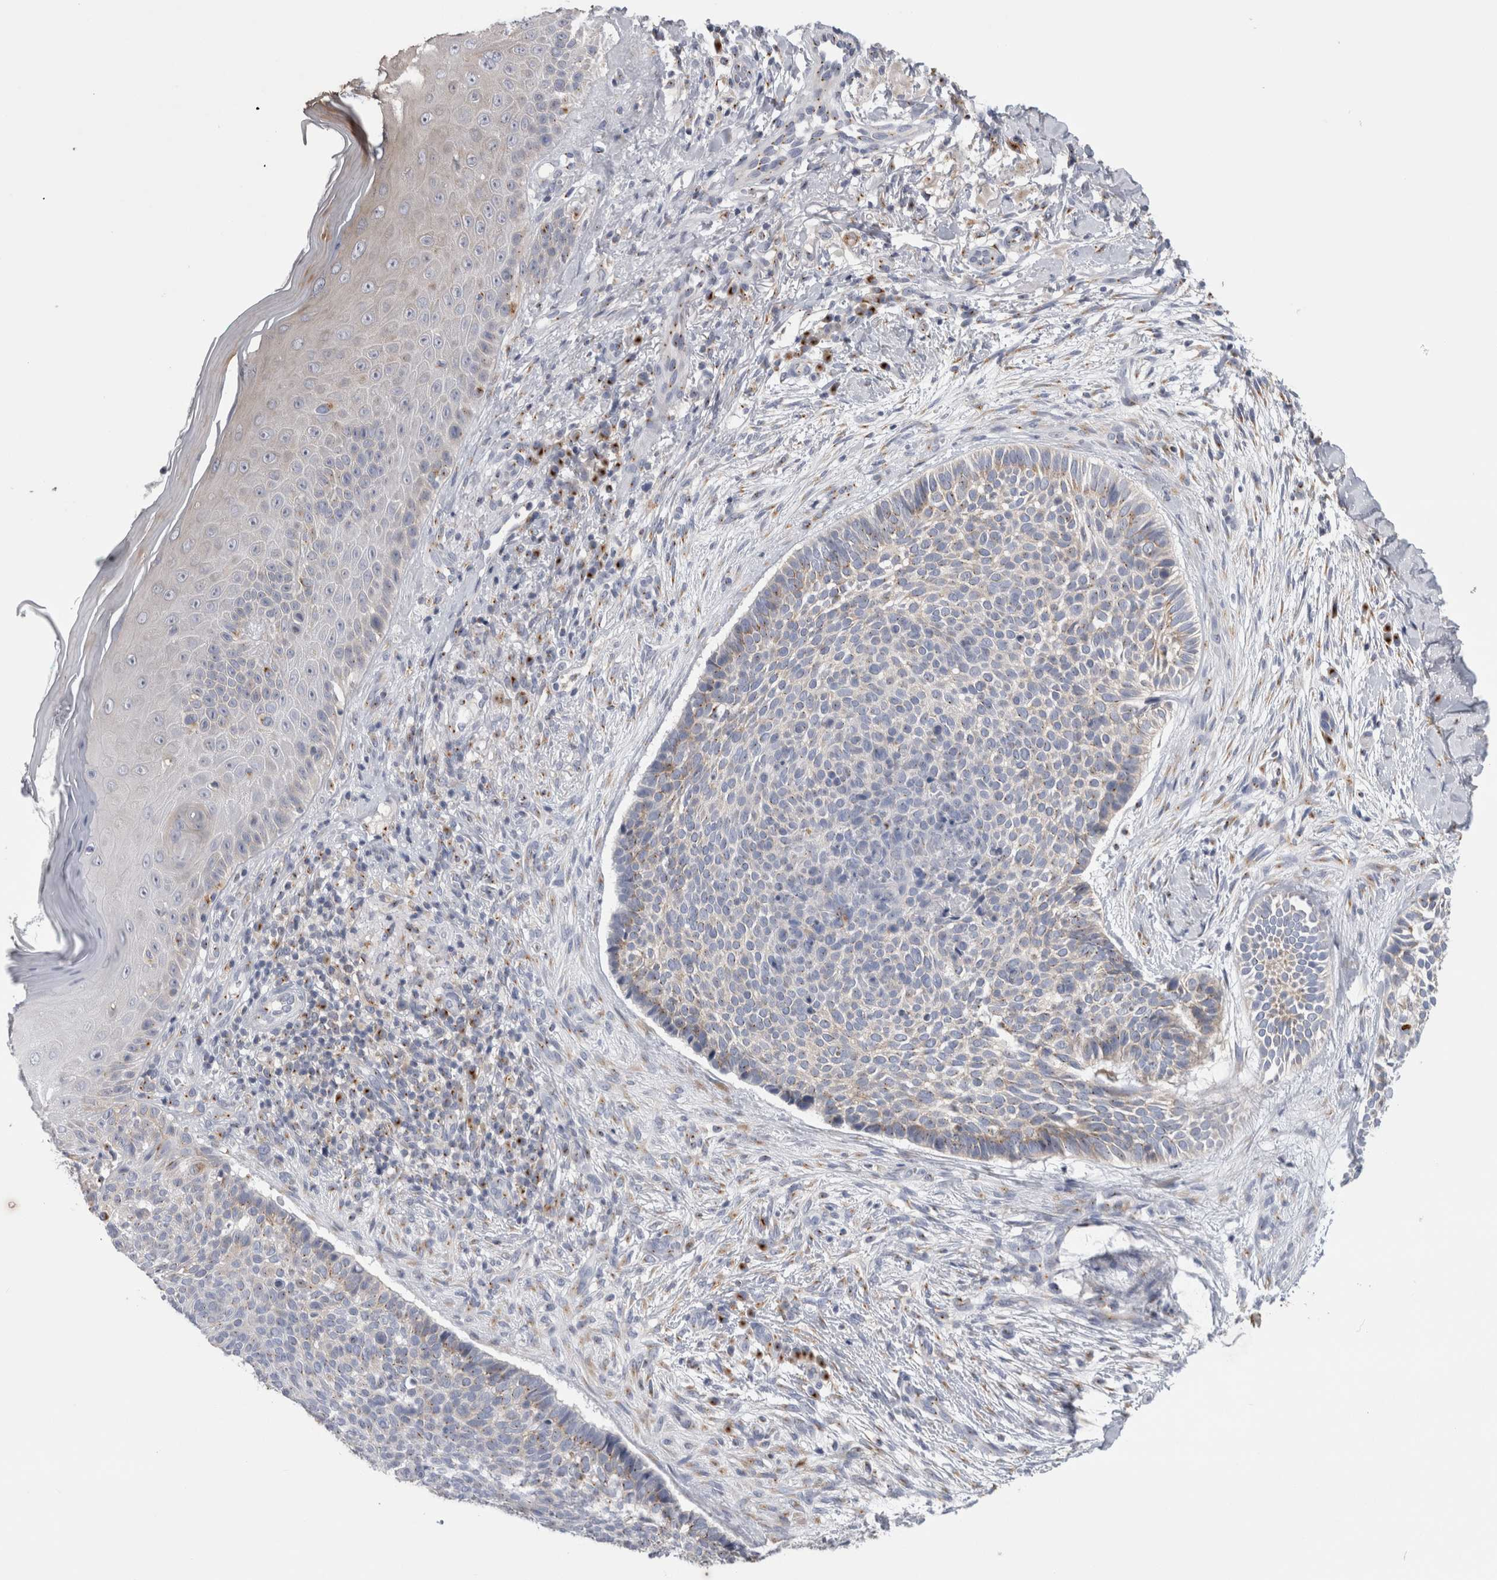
{"staining": {"intensity": "weak", "quantity": "<25%", "location": "cytoplasmic/membranous"}, "tissue": "skin cancer", "cell_type": "Tumor cells", "image_type": "cancer", "snomed": [{"axis": "morphology", "description": "Normal tissue, NOS"}, {"axis": "morphology", "description": "Basal cell carcinoma"}, {"axis": "topography", "description": "Skin"}], "caption": "DAB (3,3'-diaminobenzidine) immunohistochemical staining of human skin basal cell carcinoma displays no significant expression in tumor cells. (DAB (3,3'-diaminobenzidine) immunohistochemistry visualized using brightfield microscopy, high magnification).", "gene": "AKAP9", "patient": {"sex": "male", "age": 67}}